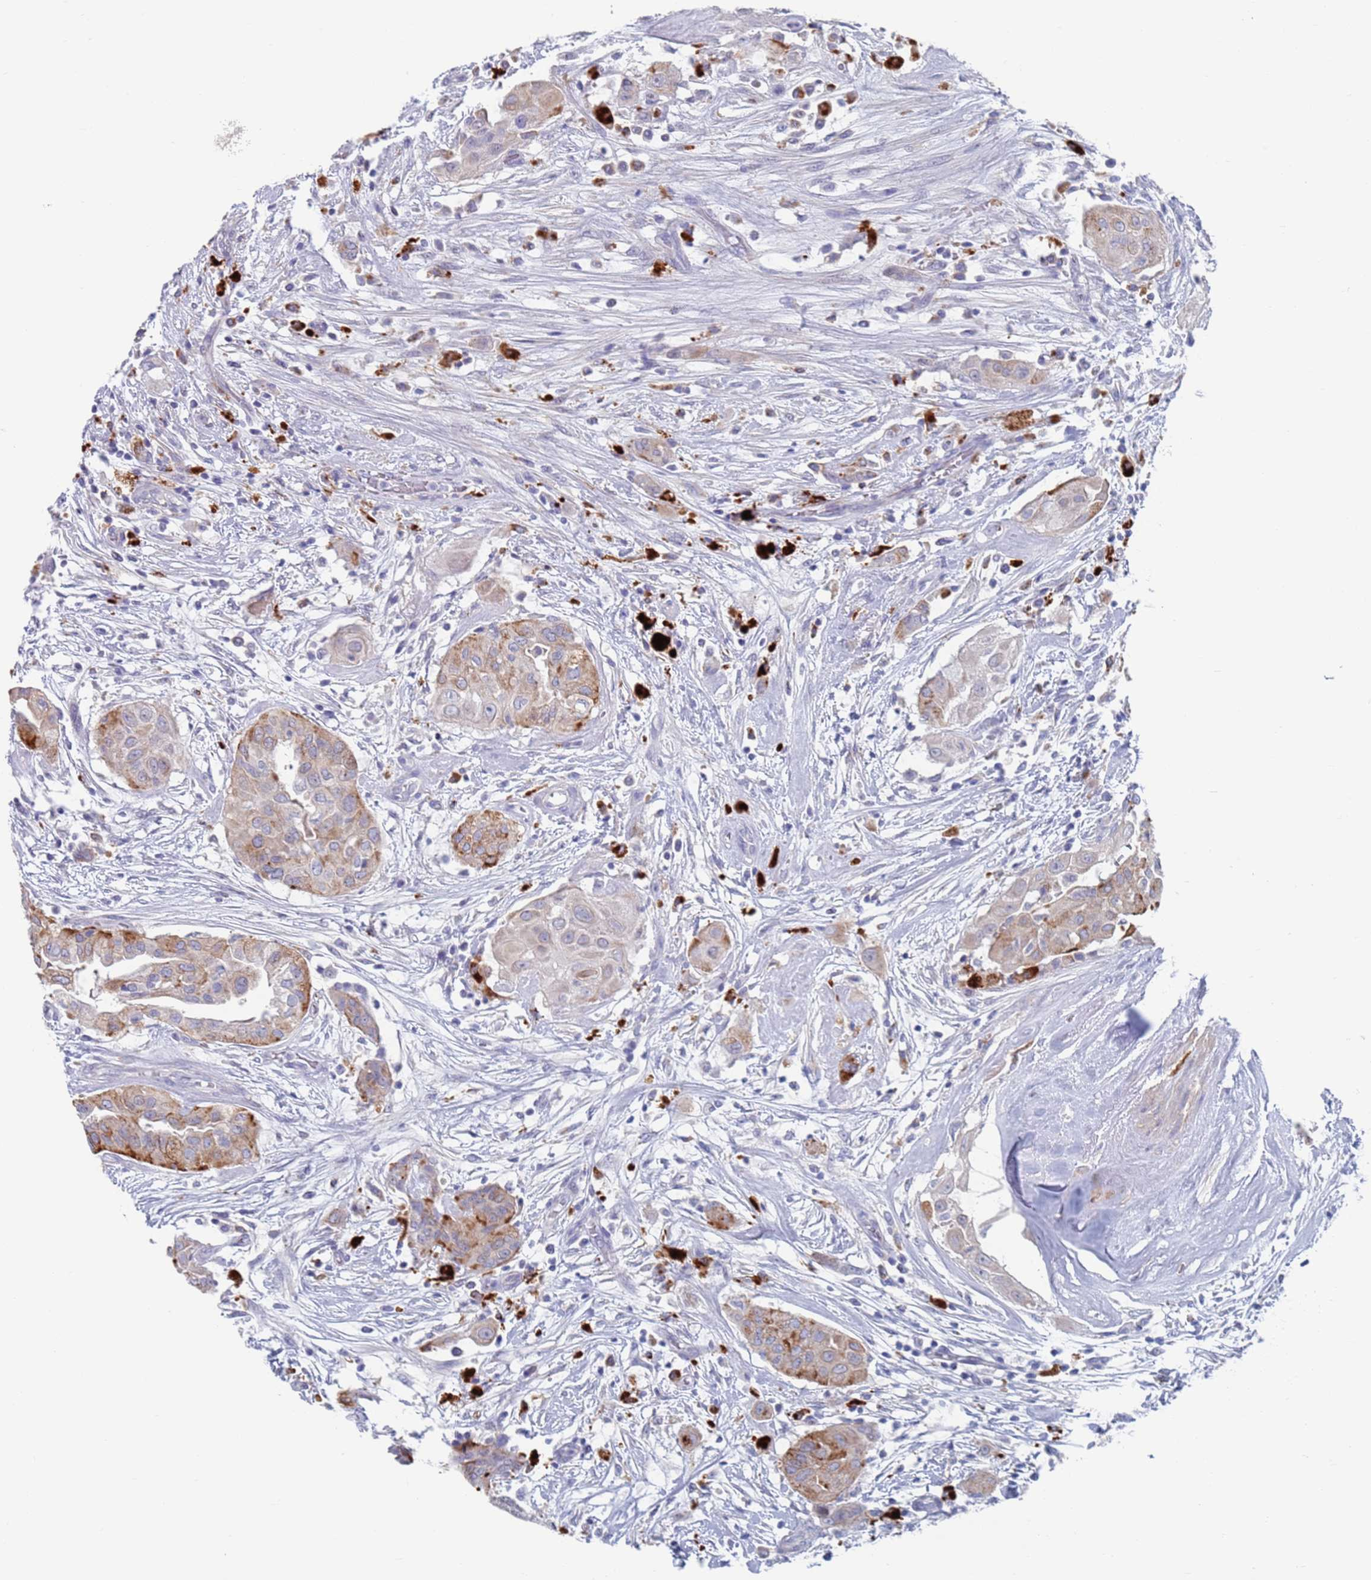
{"staining": {"intensity": "moderate", "quantity": ">75%", "location": "cytoplasmic/membranous"}, "tissue": "thyroid cancer", "cell_type": "Tumor cells", "image_type": "cancer", "snomed": [{"axis": "morphology", "description": "Papillary adenocarcinoma, NOS"}, {"axis": "topography", "description": "Thyroid gland"}], "caption": "This micrograph shows thyroid cancer (papillary adenocarcinoma) stained with immunohistochemistry to label a protein in brown. The cytoplasmic/membranous of tumor cells show moderate positivity for the protein. Nuclei are counter-stained blue.", "gene": "FUCA1", "patient": {"sex": "female", "age": 59}}